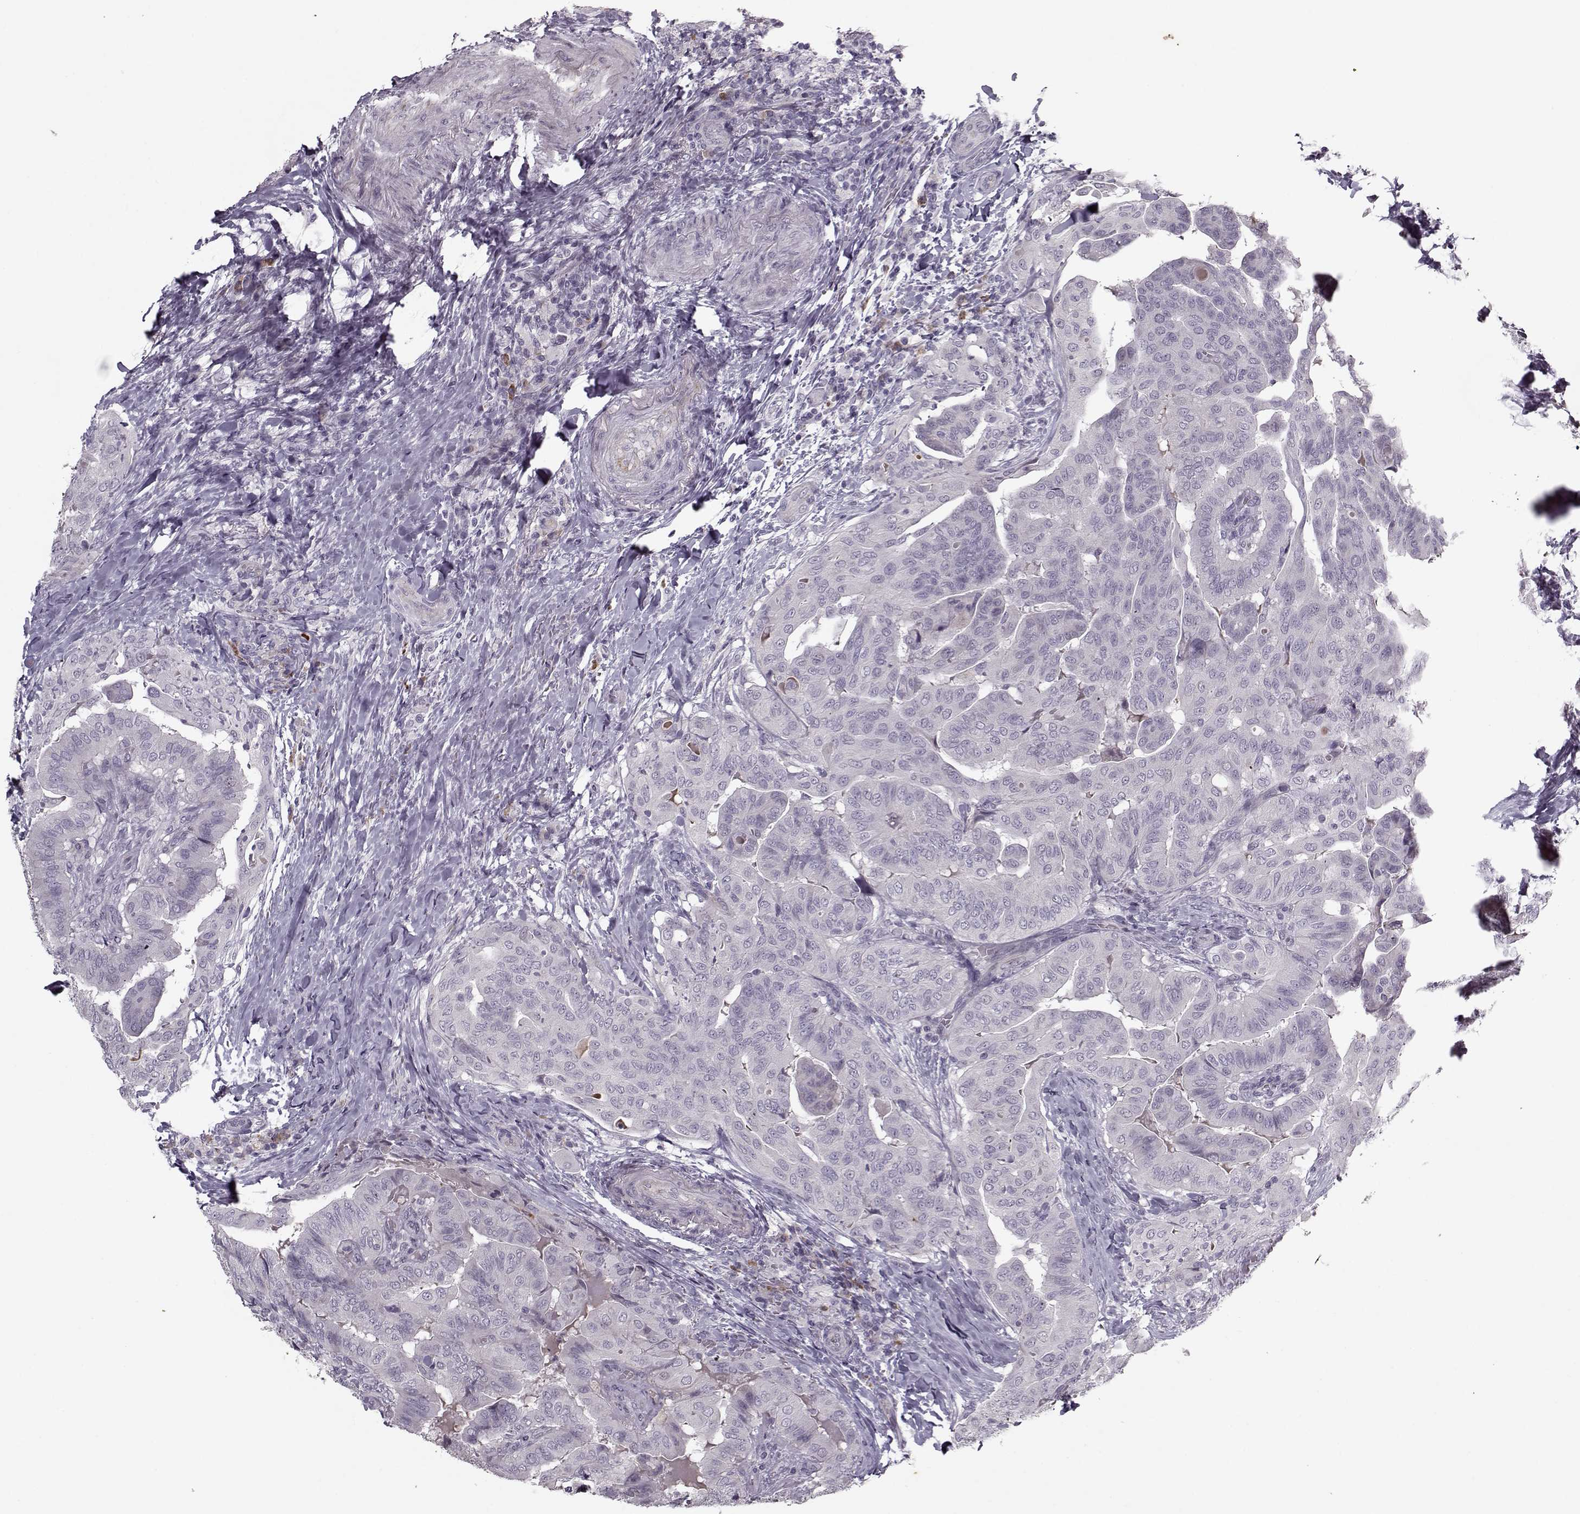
{"staining": {"intensity": "negative", "quantity": "none", "location": "none"}, "tissue": "thyroid cancer", "cell_type": "Tumor cells", "image_type": "cancer", "snomed": [{"axis": "morphology", "description": "Papillary adenocarcinoma, NOS"}, {"axis": "topography", "description": "Thyroid gland"}], "caption": "This is a photomicrograph of immunohistochemistry (IHC) staining of thyroid cancer, which shows no positivity in tumor cells. (Stains: DAB IHC with hematoxylin counter stain, Microscopy: brightfield microscopy at high magnification).", "gene": "KRT9", "patient": {"sex": "female", "age": 68}}